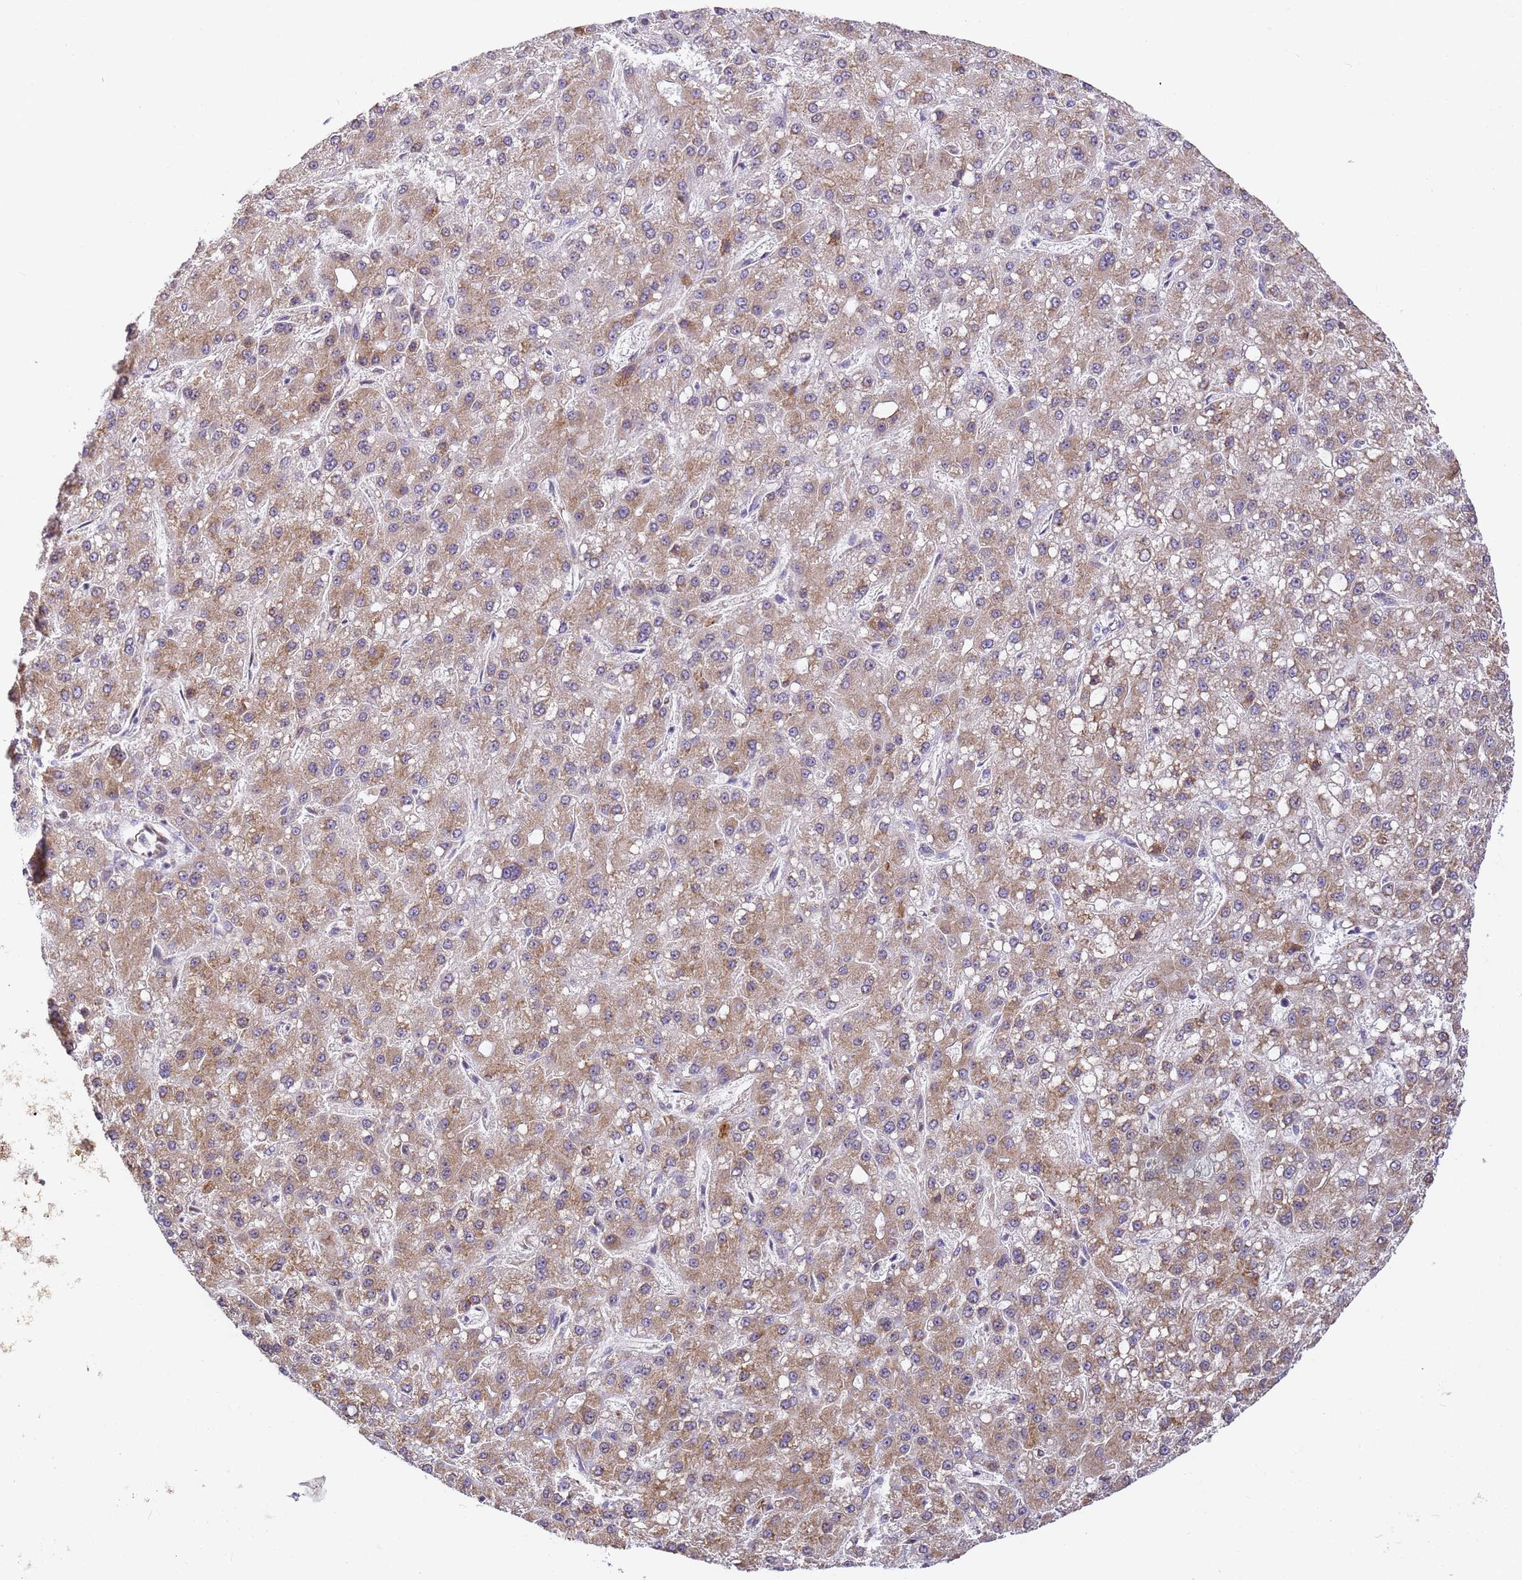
{"staining": {"intensity": "moderate", "quantity": ">75%", "location": "cytoplasmic/membranous"}, "tissue": "liver cancer", "cell_type": "Tumor cells", "image_type": "cancer", "snomed": [{"axis": "morphology", "description": "Carcinoma, Hepatocellular, NOS"}, {"axis": "topography", "description": "Liver"}], "caption": "Protein staining reveals moderate cytoplasmic/membranous positivity in approximately >75% of tumor cells in liver hepatocellular carcinoma.", "gene": "RPL13A", "patient": {"sex": "male", "age": 67}}